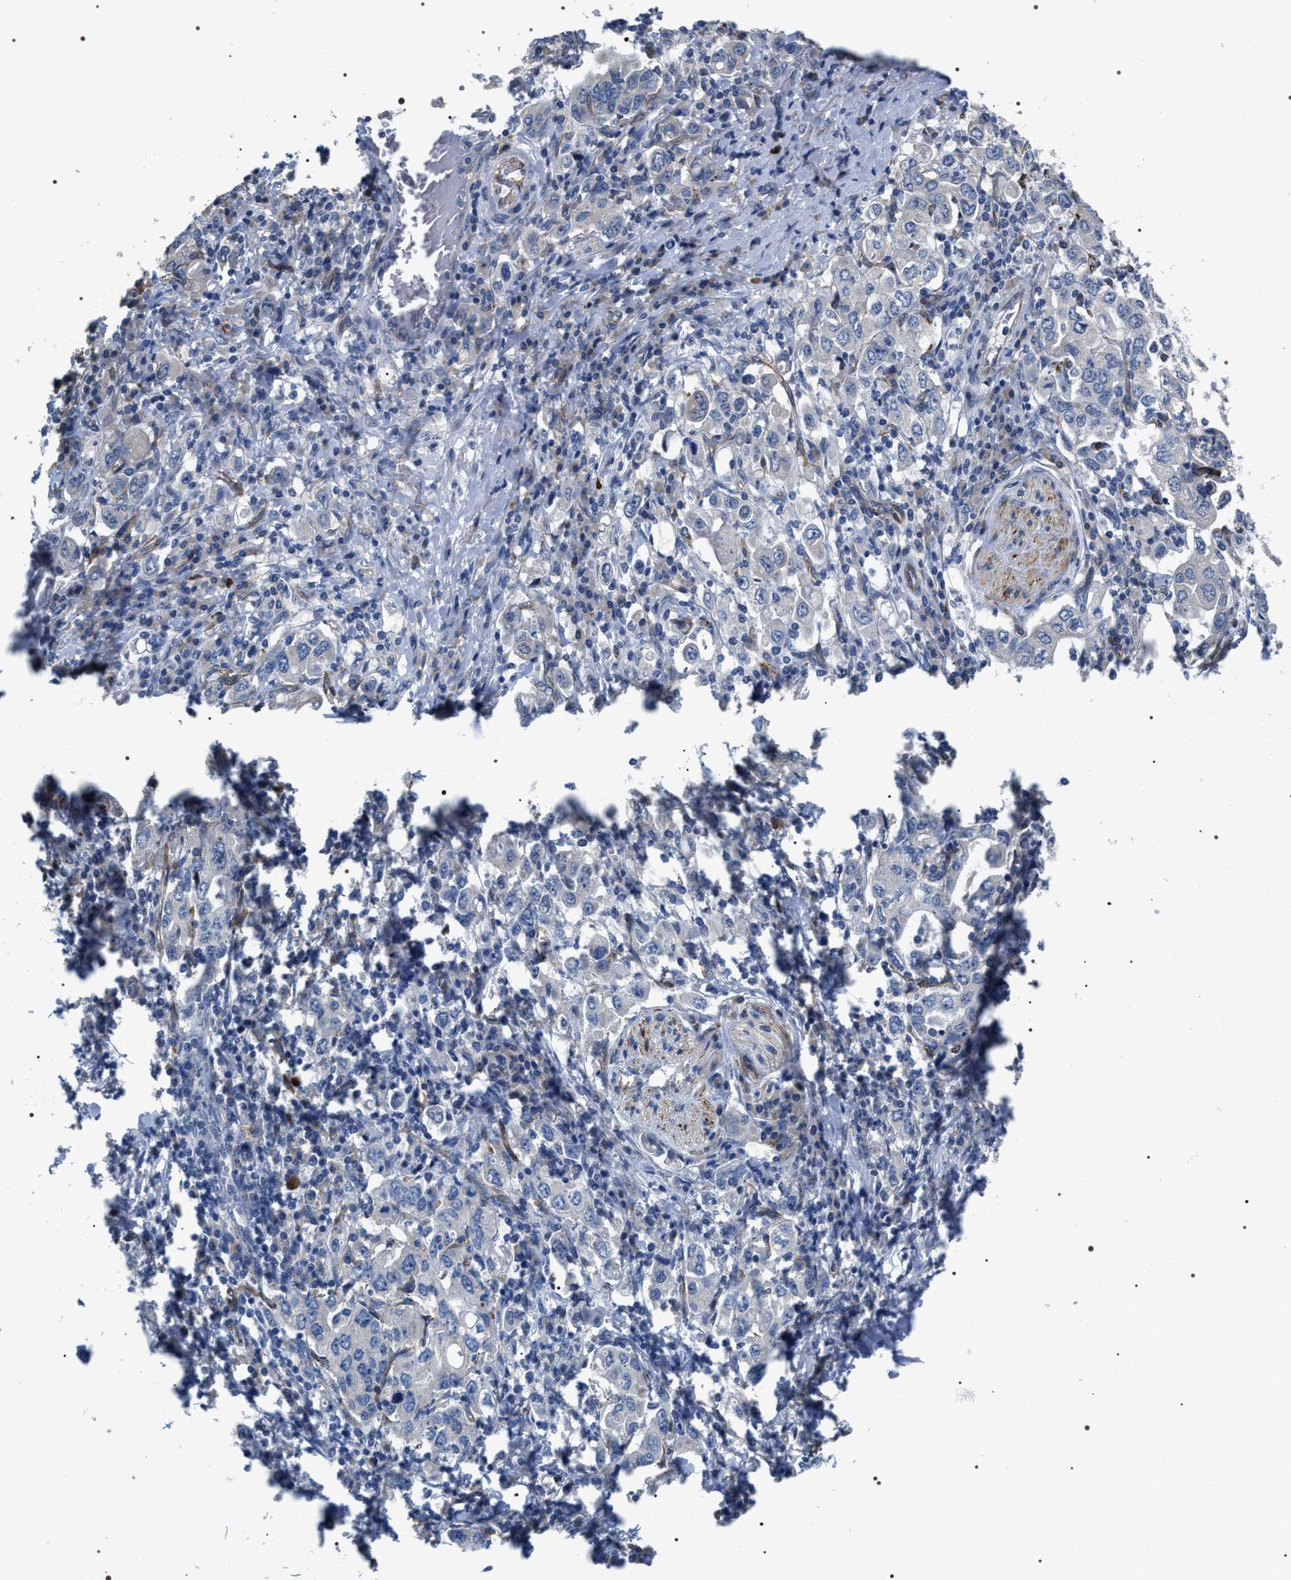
{"staining": {"intensity": "negative", "quantity": "none", "location": "none"}, "tissue": "stomach cancer", "cell_type": "Tumor cells", "image_type": "cancer", "snomed": [{"axis": "morphology", "description": "Adenocarcinoma, NOS"}, {"axis": "topography", "description": "Stomach, upper"}], "caption": "Adenocarcinoma (stomach) was stained to show a protein in brown. There is no significant staining in tumor cells.", "gene": "PKD1L1", "patient": {"sex": "male", "age": 62}}